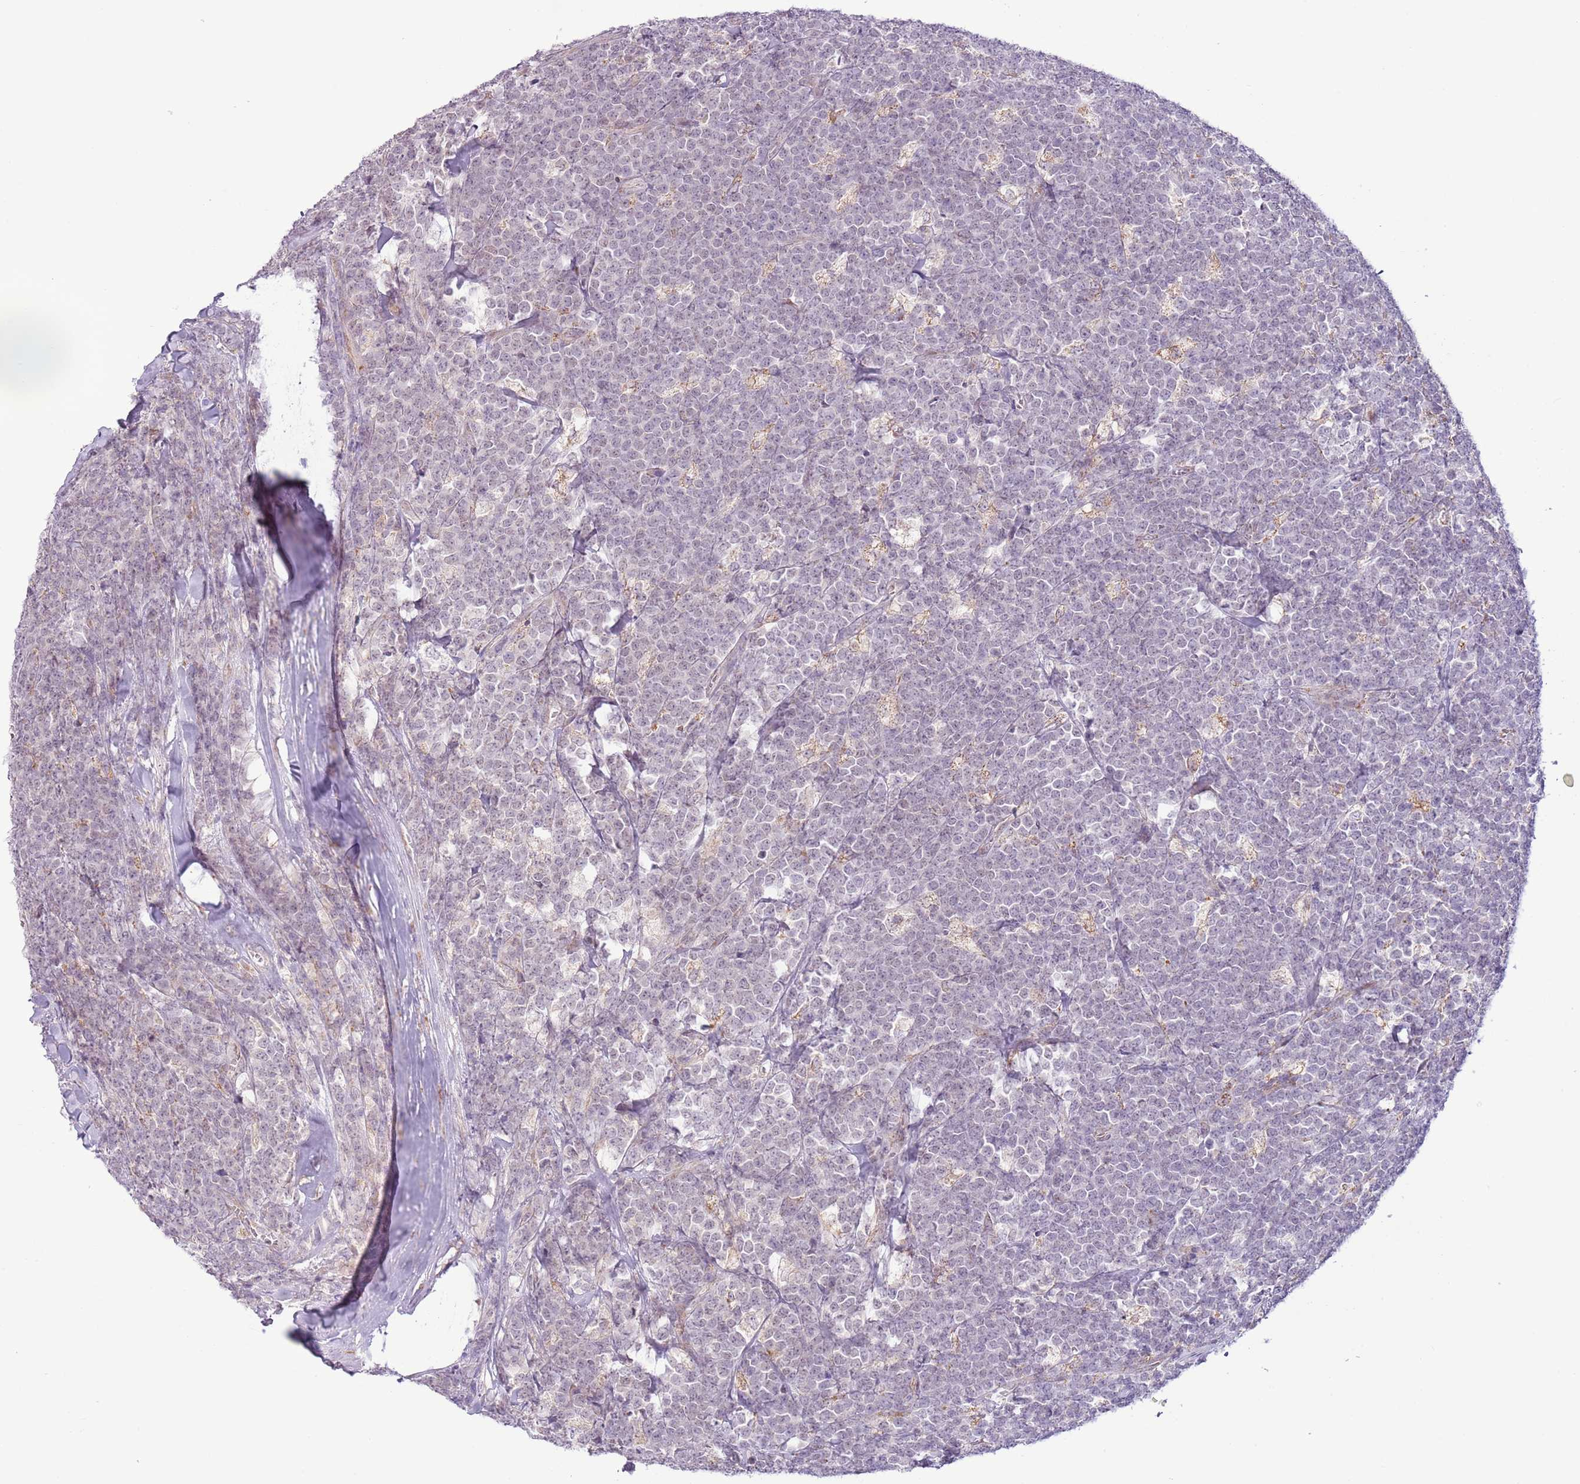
{"staining": {"intensity": "negative", "quantity": "none", "location": "none"}, "tissue": "lymphoma", "cell_type": "Tumor cells", "image_type": "cancer", "snomed": [{"axis": "morphology", "description": "Malignant lymphoma, non-Hodgkin's type, High grade"}, {"axis": "topography", "description": "Small intestine"}, {"axis": "topography", "description": "Colon"}], "caption": "Tumor cells show no significant staining in lymphoma.", "gene": "MLLT11", "patient": {"sex": "male", "age": 8}}